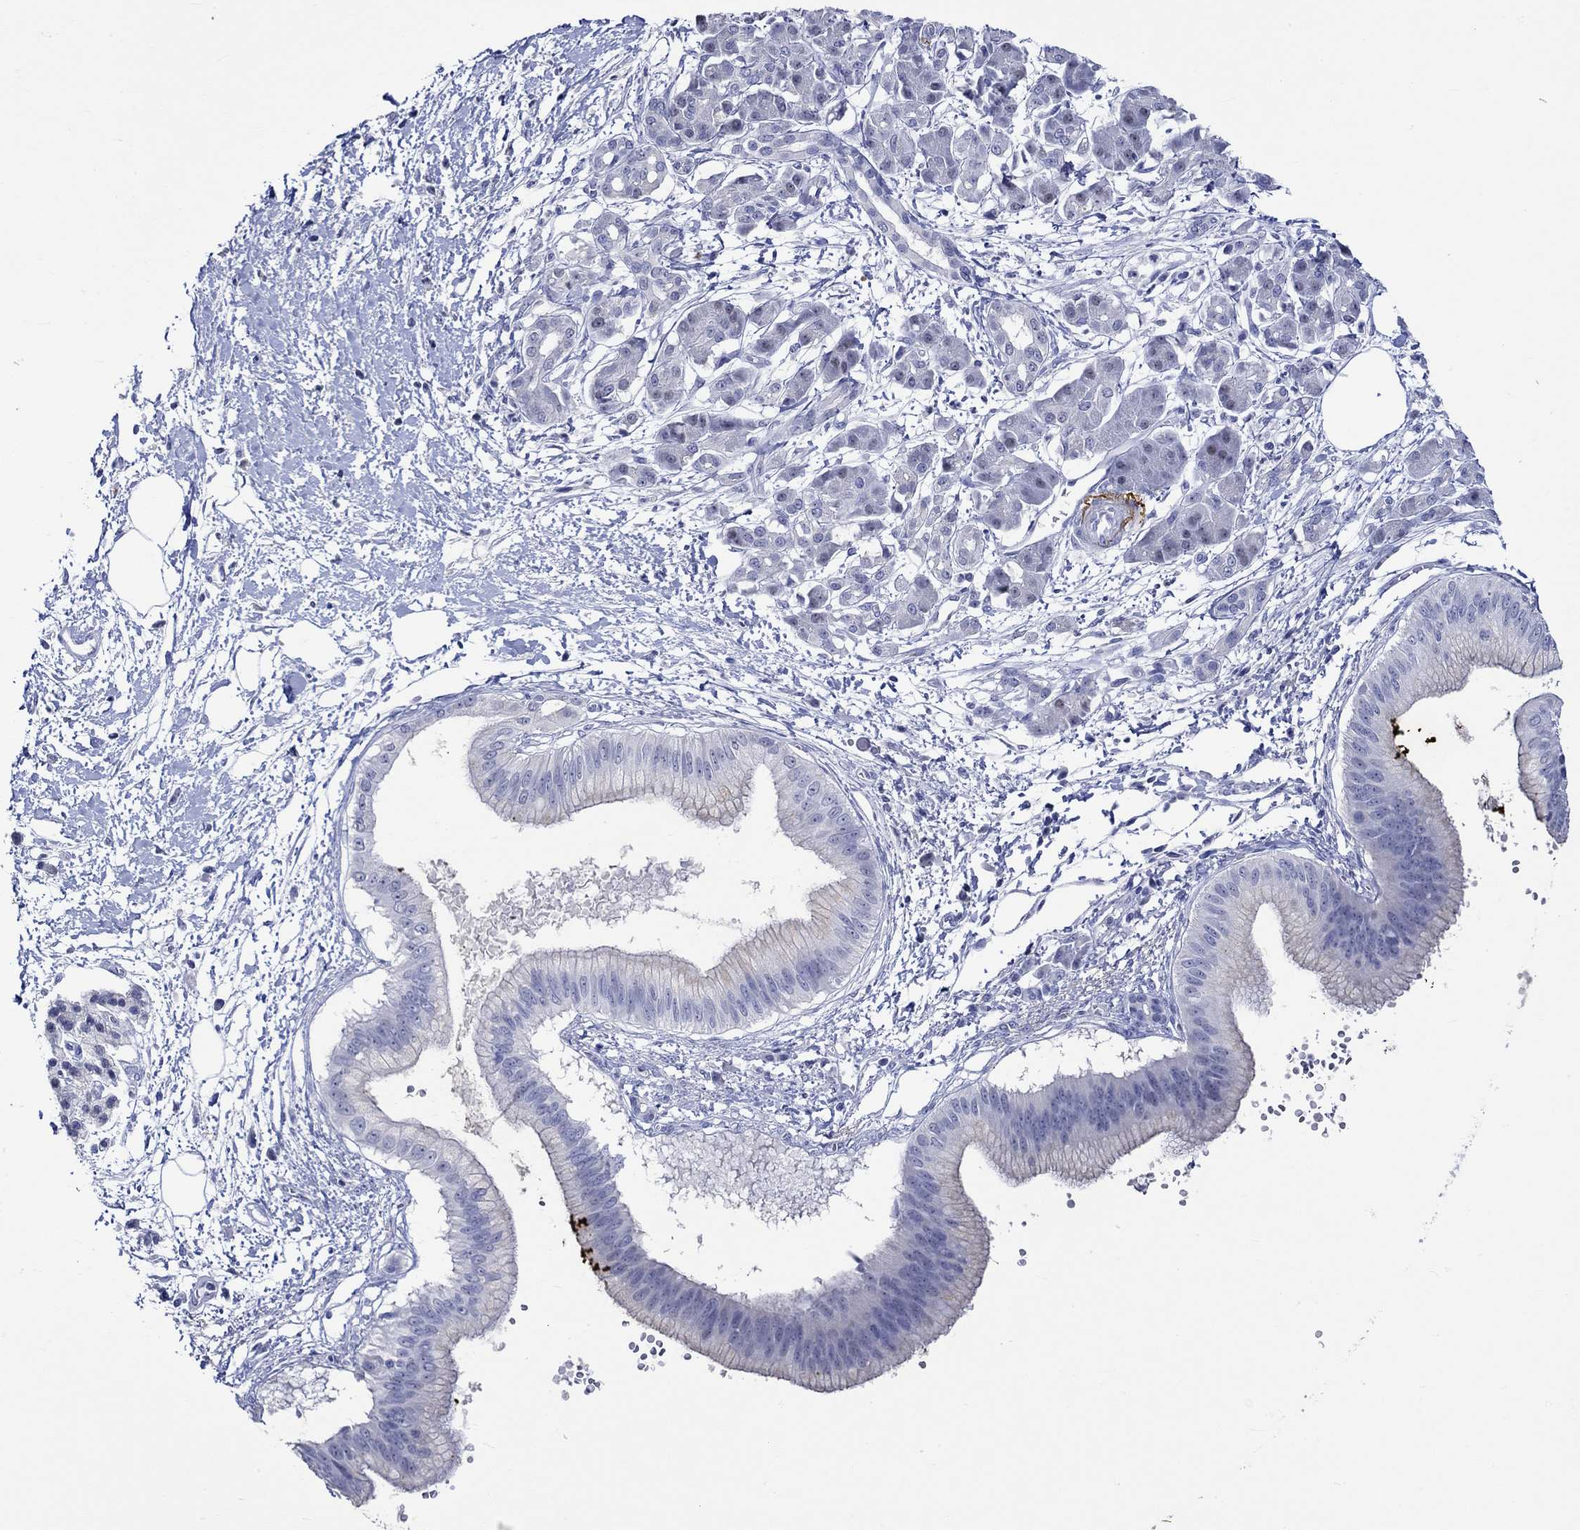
{"staining": {"intensity": "negative", "quantity": "none", "location": "none"}, "tissue": "pancreatic cancer", "cell_type": "Tumor cells", "image_type": "cancer", "snomed": [{"axis": "morphology", "description": "Adenocarcinoma, NOS"}, {"axis": "topography", "description": "Pancreas"}], "caption": "The photomicrograph reveals no staining of tumor cells in pancreatic cancer (adenocarcinoma).", "gene": "KLHL35", "patient": {"sex": "male", "age": 72}}